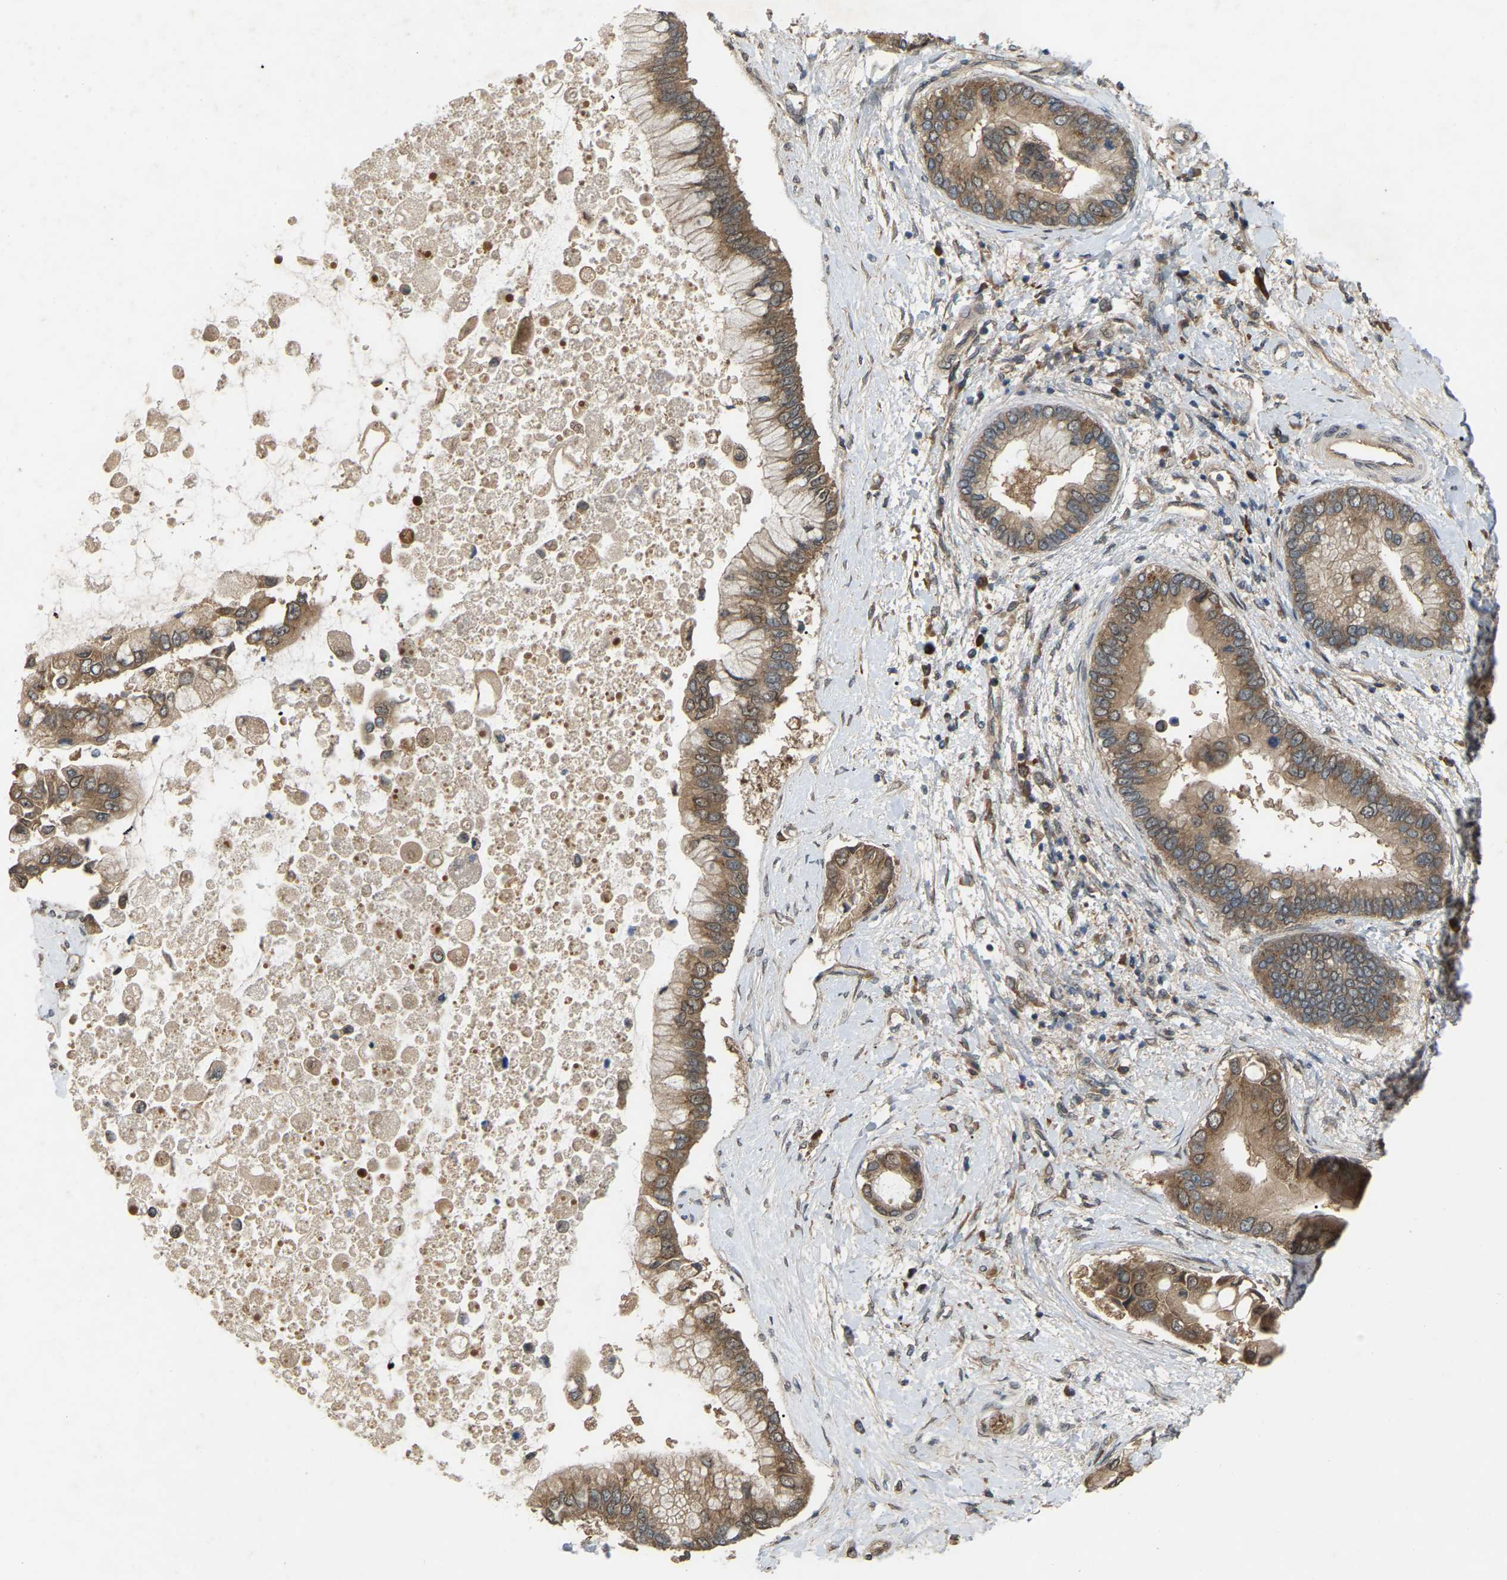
{"staining": {"intensity": "moderate", "quantity": ">75%", "location": "cytoplasmic/membranous"}, "tissue": "liver cancer", "cell_type": "Tumor cells", "image_type": "cancer", "snomed": [{"axis": "morphology", "description": "Cholangiocarcinoma"}, {"axis": "topography", "description": "Liver"}], "caption": "Immunohistochemical staining of human cholangiocarcinoma (liver) demonstrates medium levels of moderate cytoplasmic/membranous protein staining in about >75% of tumor cells.", "gene": "CROT", "patient": {"sex": "male", "age": 50}}